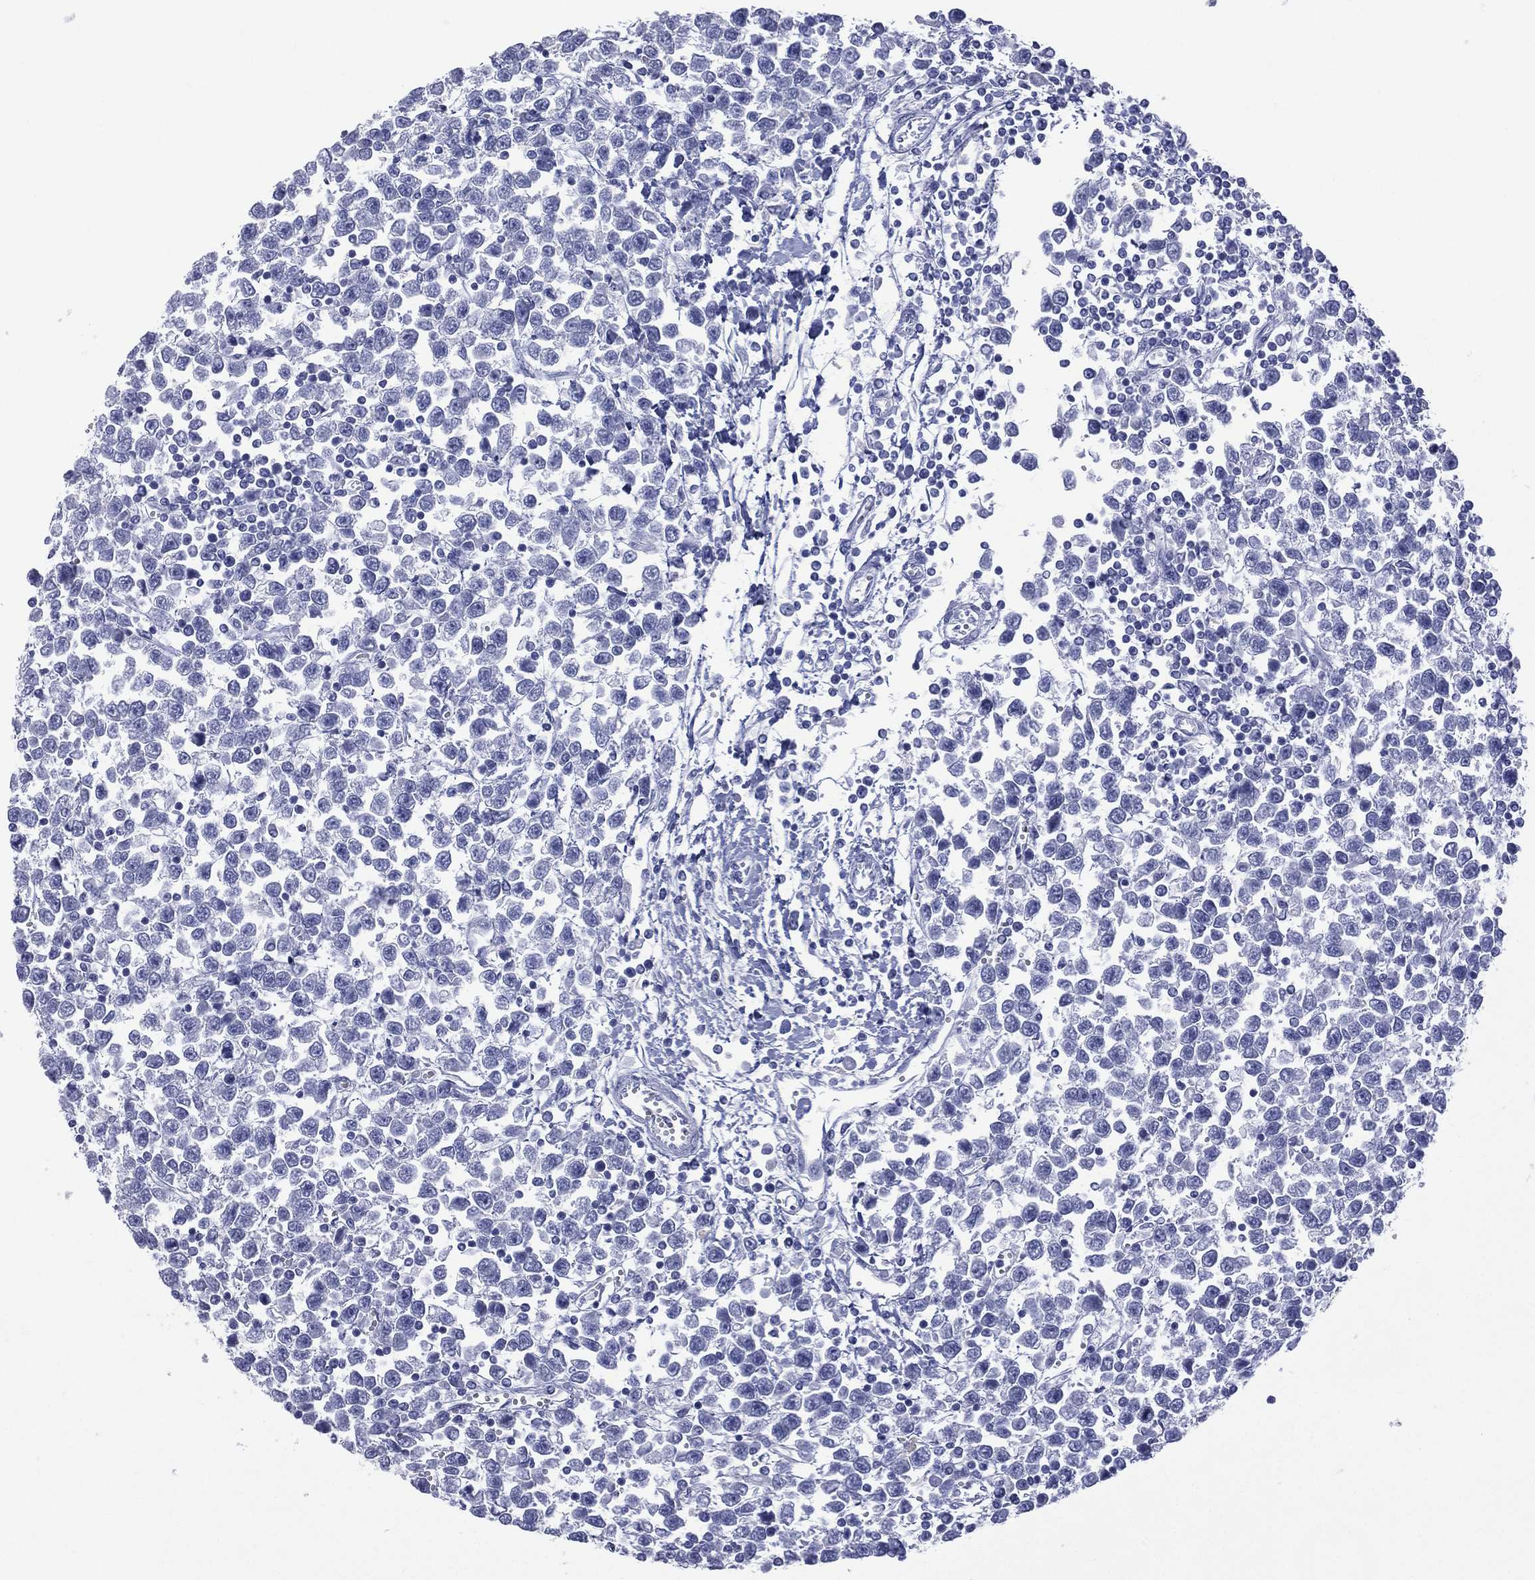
{"staining": {"intensity": "negative", "quantity": "none", "location": "none"}, "tissue": "testis cancer", "cell_type": "Tumor cells", "image_type": "cancer", "snomed": [{"axis": "morphology", "description": "Seminoma, NOS"}, {"axis": "topography", "description": "Testis"}], "caption": "A photomicrograph of human testis cancer is negative for staining in tumor cells.", "gene": "CES2", "patient": {"sex": "male", "age": 34}}